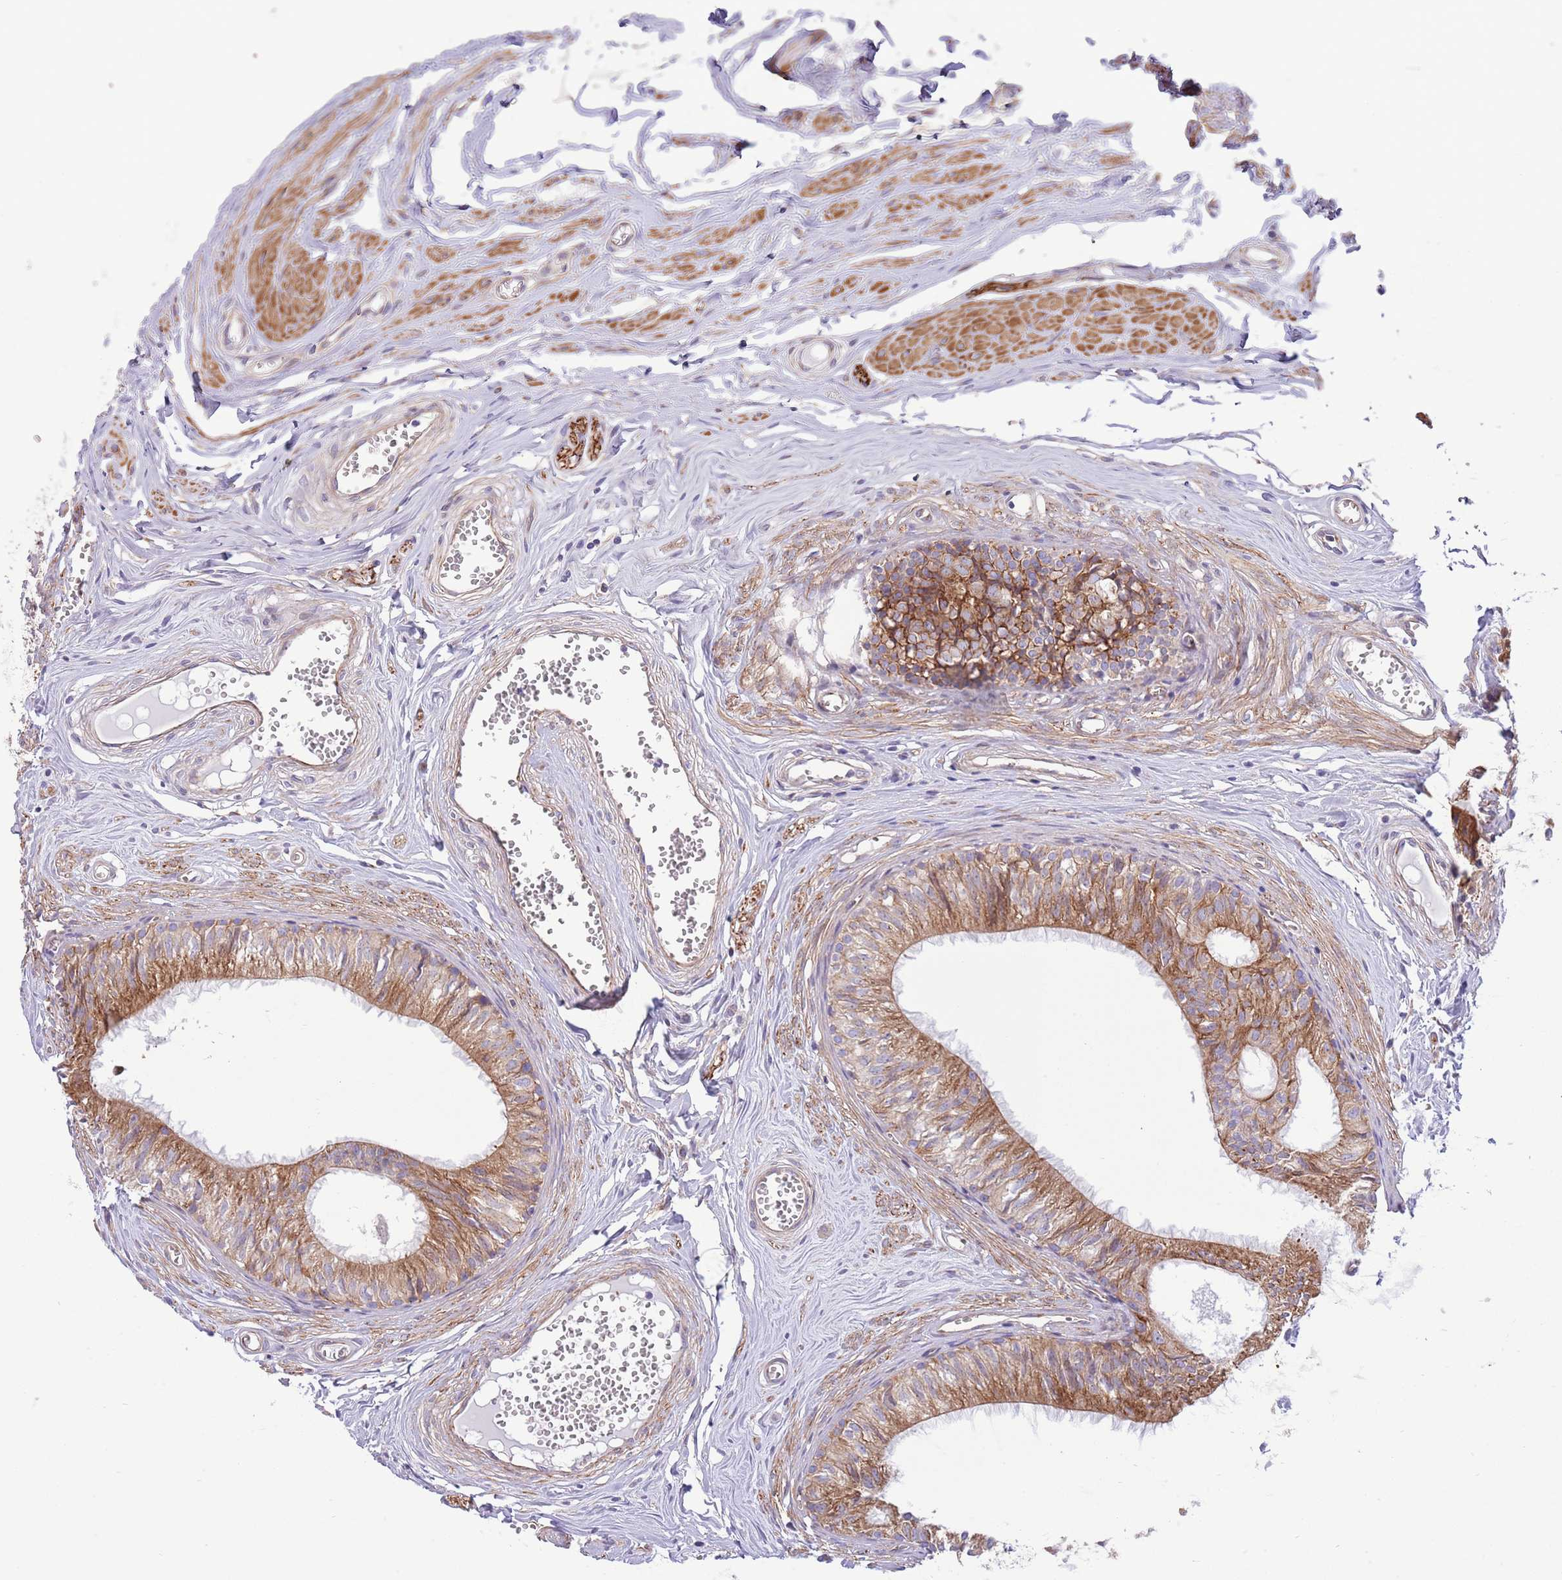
{"staining": {"intensity": "moderate", "quantity": ">75%", "location": "cytoplasmic/membranous"}, "tissue": "epididymis", "cell_type": "Glandular cells", "image_type": "normal", "snomed": [{"axis": "morphology", "description": "Normal tissue, NOS"}, {"axis": "topography", "description": "Epididymis"}], "caption": "IHC staining of benign epididymis, which displays medium levels of moderate cytoplasmic/membranous staining in approximately >75% of glandular cells indicating moderate cytoplasmic/membranous protein expression. The staining was performed using DAB (brown) for protein detection and nuclei were counterstained in hematoxylin (blue).", "gene": "ZC4H2", "patient": {"sex": "male", "age": 36}}